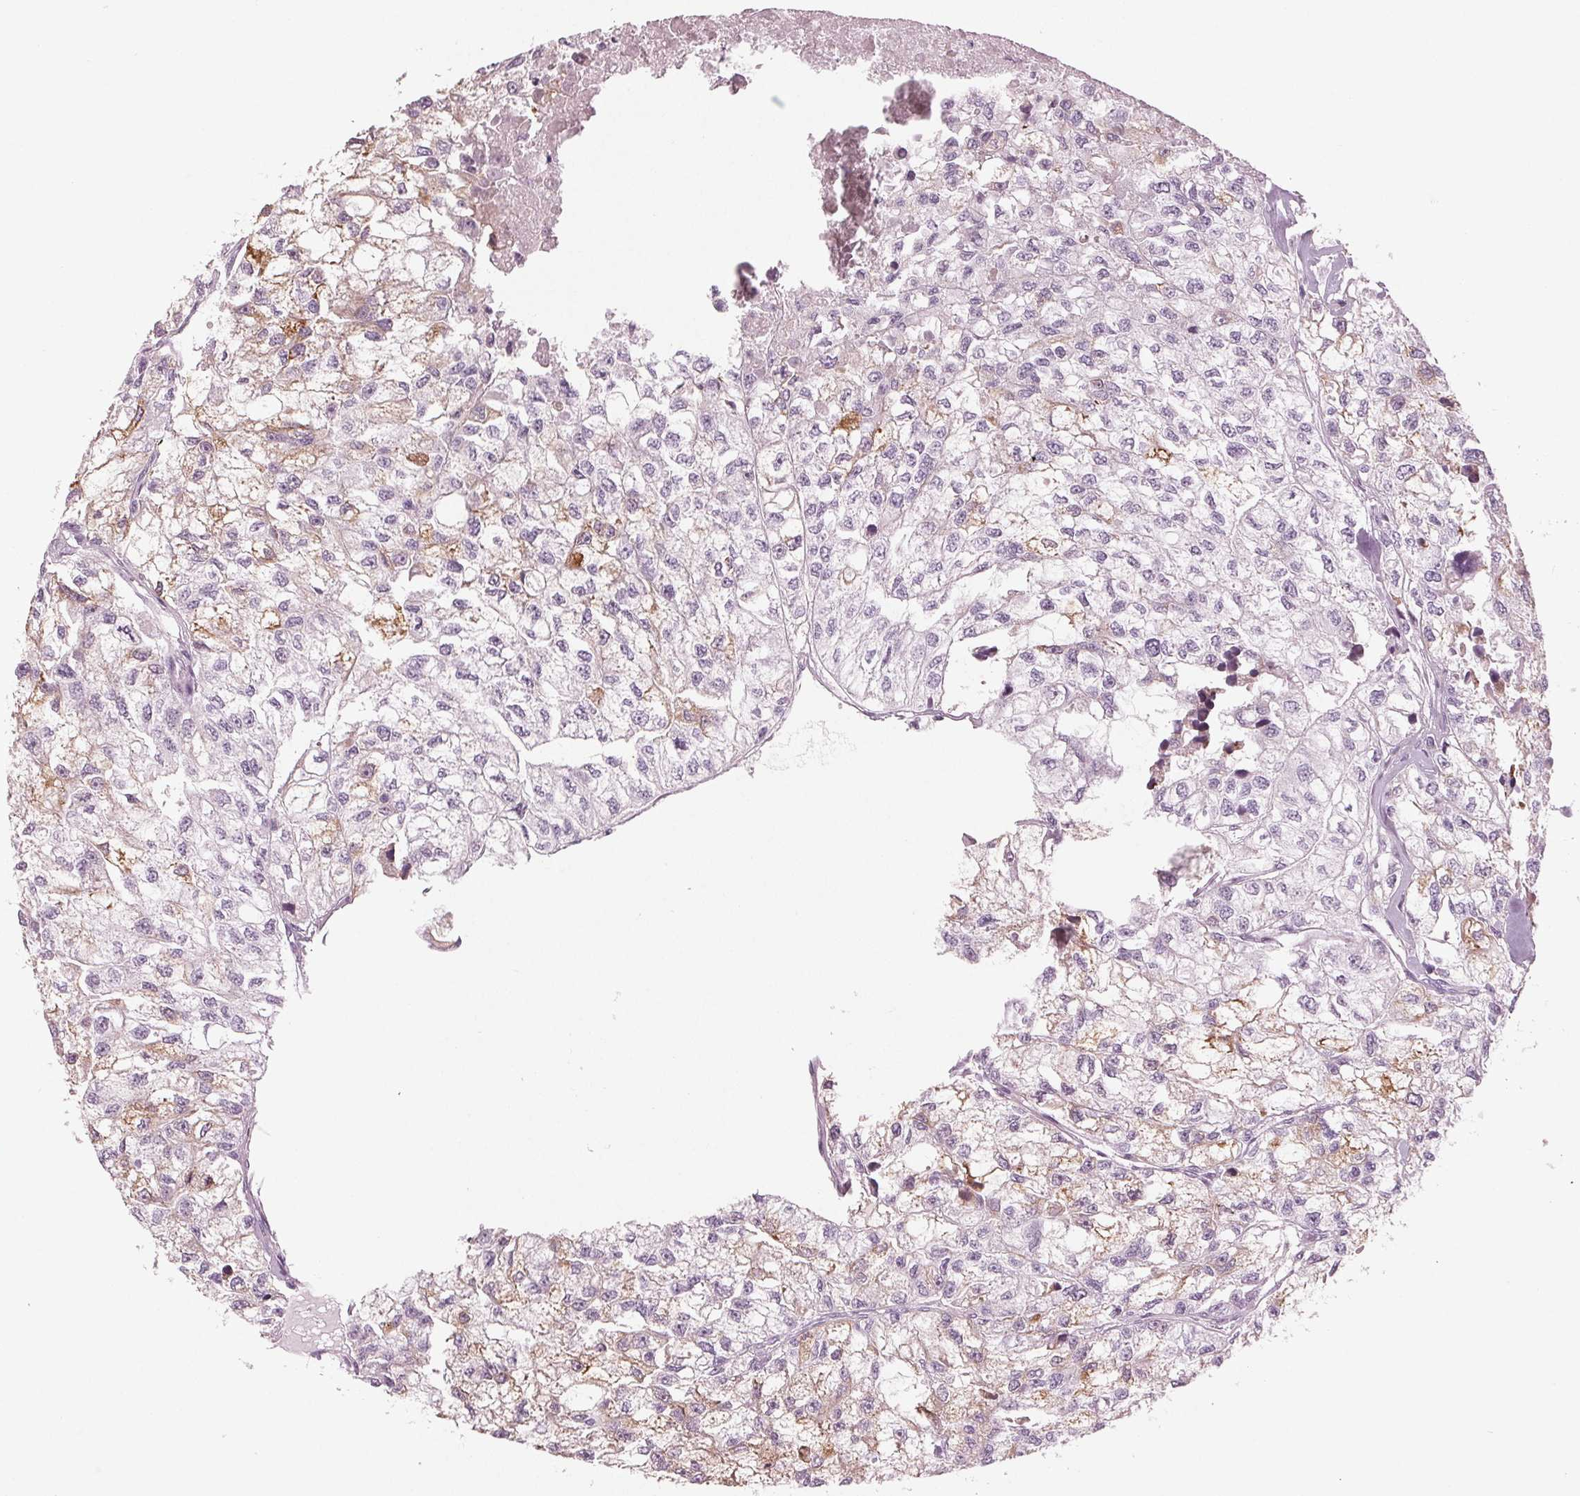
{"staining": {"intensity": "weak", "quantity": "<25%", "location": "cytoplasmic/membranous"}, "tissue": "renal cancer", "cell_type": "Tumor cells", "image_type": "cancer", "snomed": [{"axis": "morphology", "description": "Adenocarcinoma, NOS"}, {"axis": "topography", "description": "Kidney"}], "caption": "Tumor cells show no significant protein staining in renal cancer (adenocarcinoma).", "gene": "PRAP1", "patient": {"sex": "male", "age": 56}}